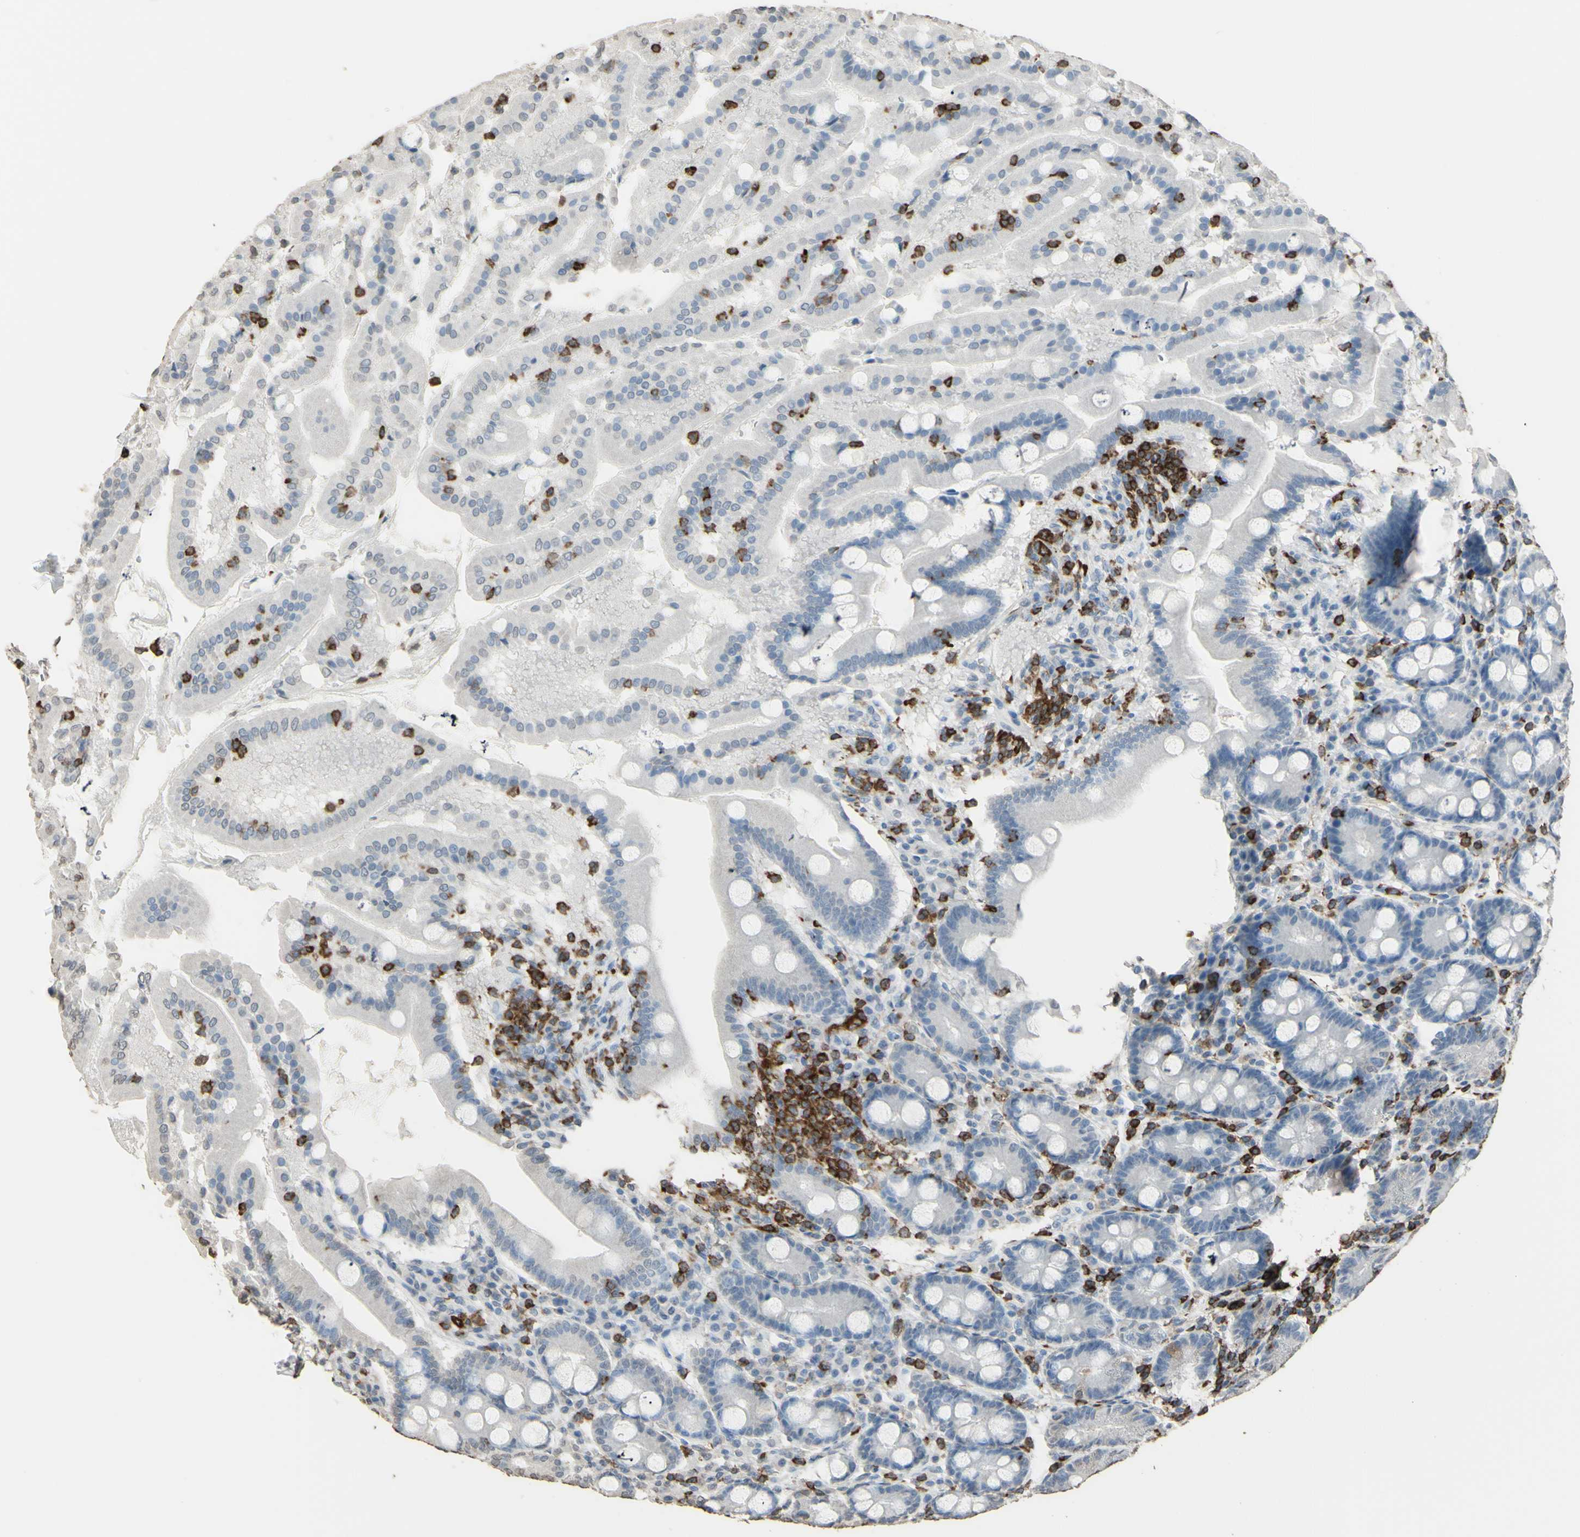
{"staining": {"intensity": "negative", "quantity": "none", "location": "none"}, "tissue": "duodenum", "cell_type": "Glandular cells", "image_type": "normal", "snomed": [{"axis": "morphology", "description": "Normal tissue, NOS"}, {"axis": "topography", "description": "Duodenum"}], "caption": "This is an immunohistochemistry micrograph of benign human duodenum. There is no expression in glandular cells.", "gene": "PSTPIP1", "patient": {"sex": "male", "age": 50}}